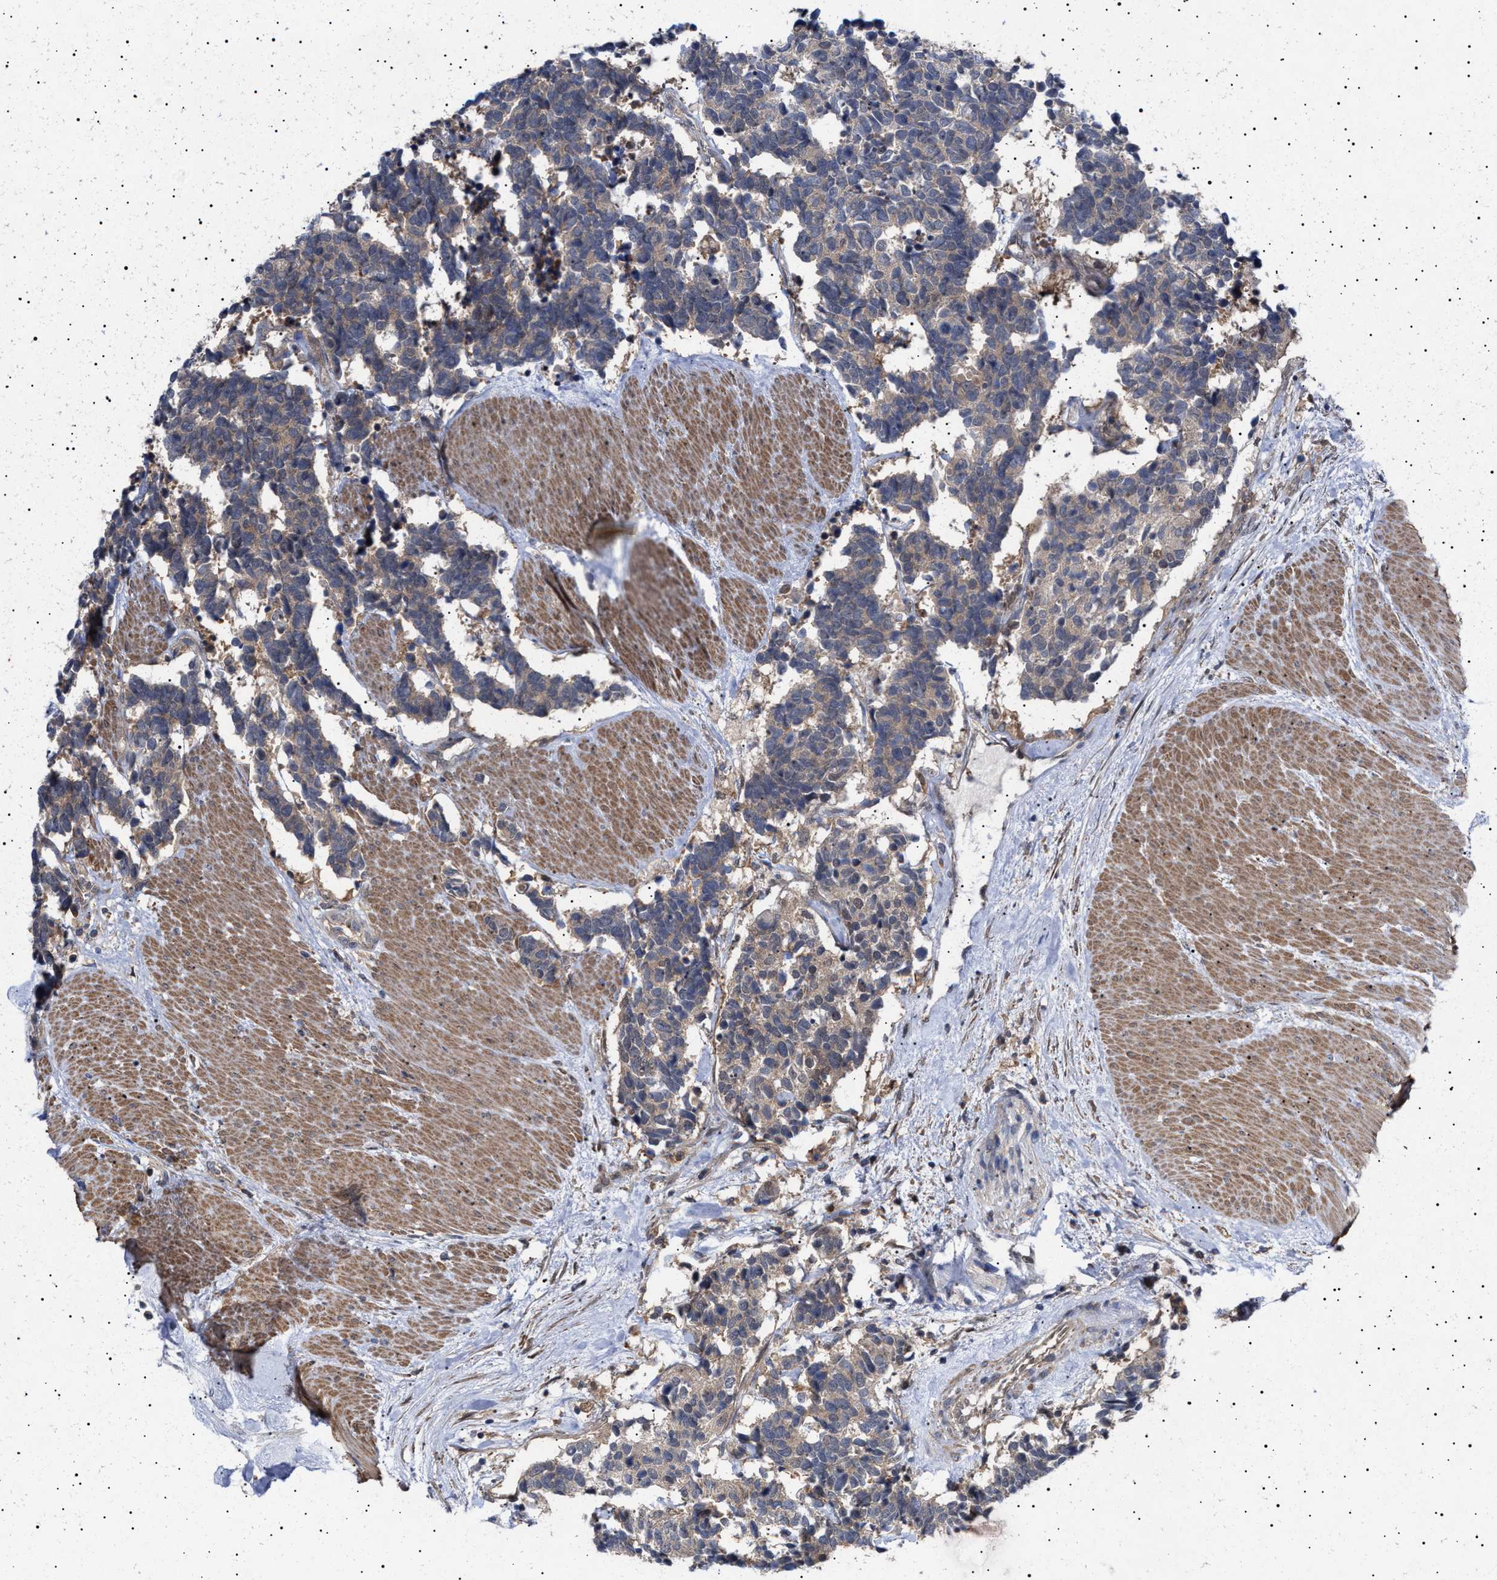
{"staining": {"intensity": "weak", "quantity": ">75%", "location": "cytoplasmic/membranous"}, "tissue": "carcinoid", "cell_type": "Tumor cells", "image_type": "cancer", "snomed": [{"axis": "morphology", "description": "Carcinoma, NOS"}, {"axis": "morphology", "description": "Carcinoid, malignant, NOS"}, {"axis": "topography", "description": "Urinary bladder"}], "caption": "Carcinoma stained for a protein demonstrates weak cytoplasmic/membranous positivity in tumor cells.", "gene": "NPLOC4", "patient": {"sex": "male", "age": 57}}